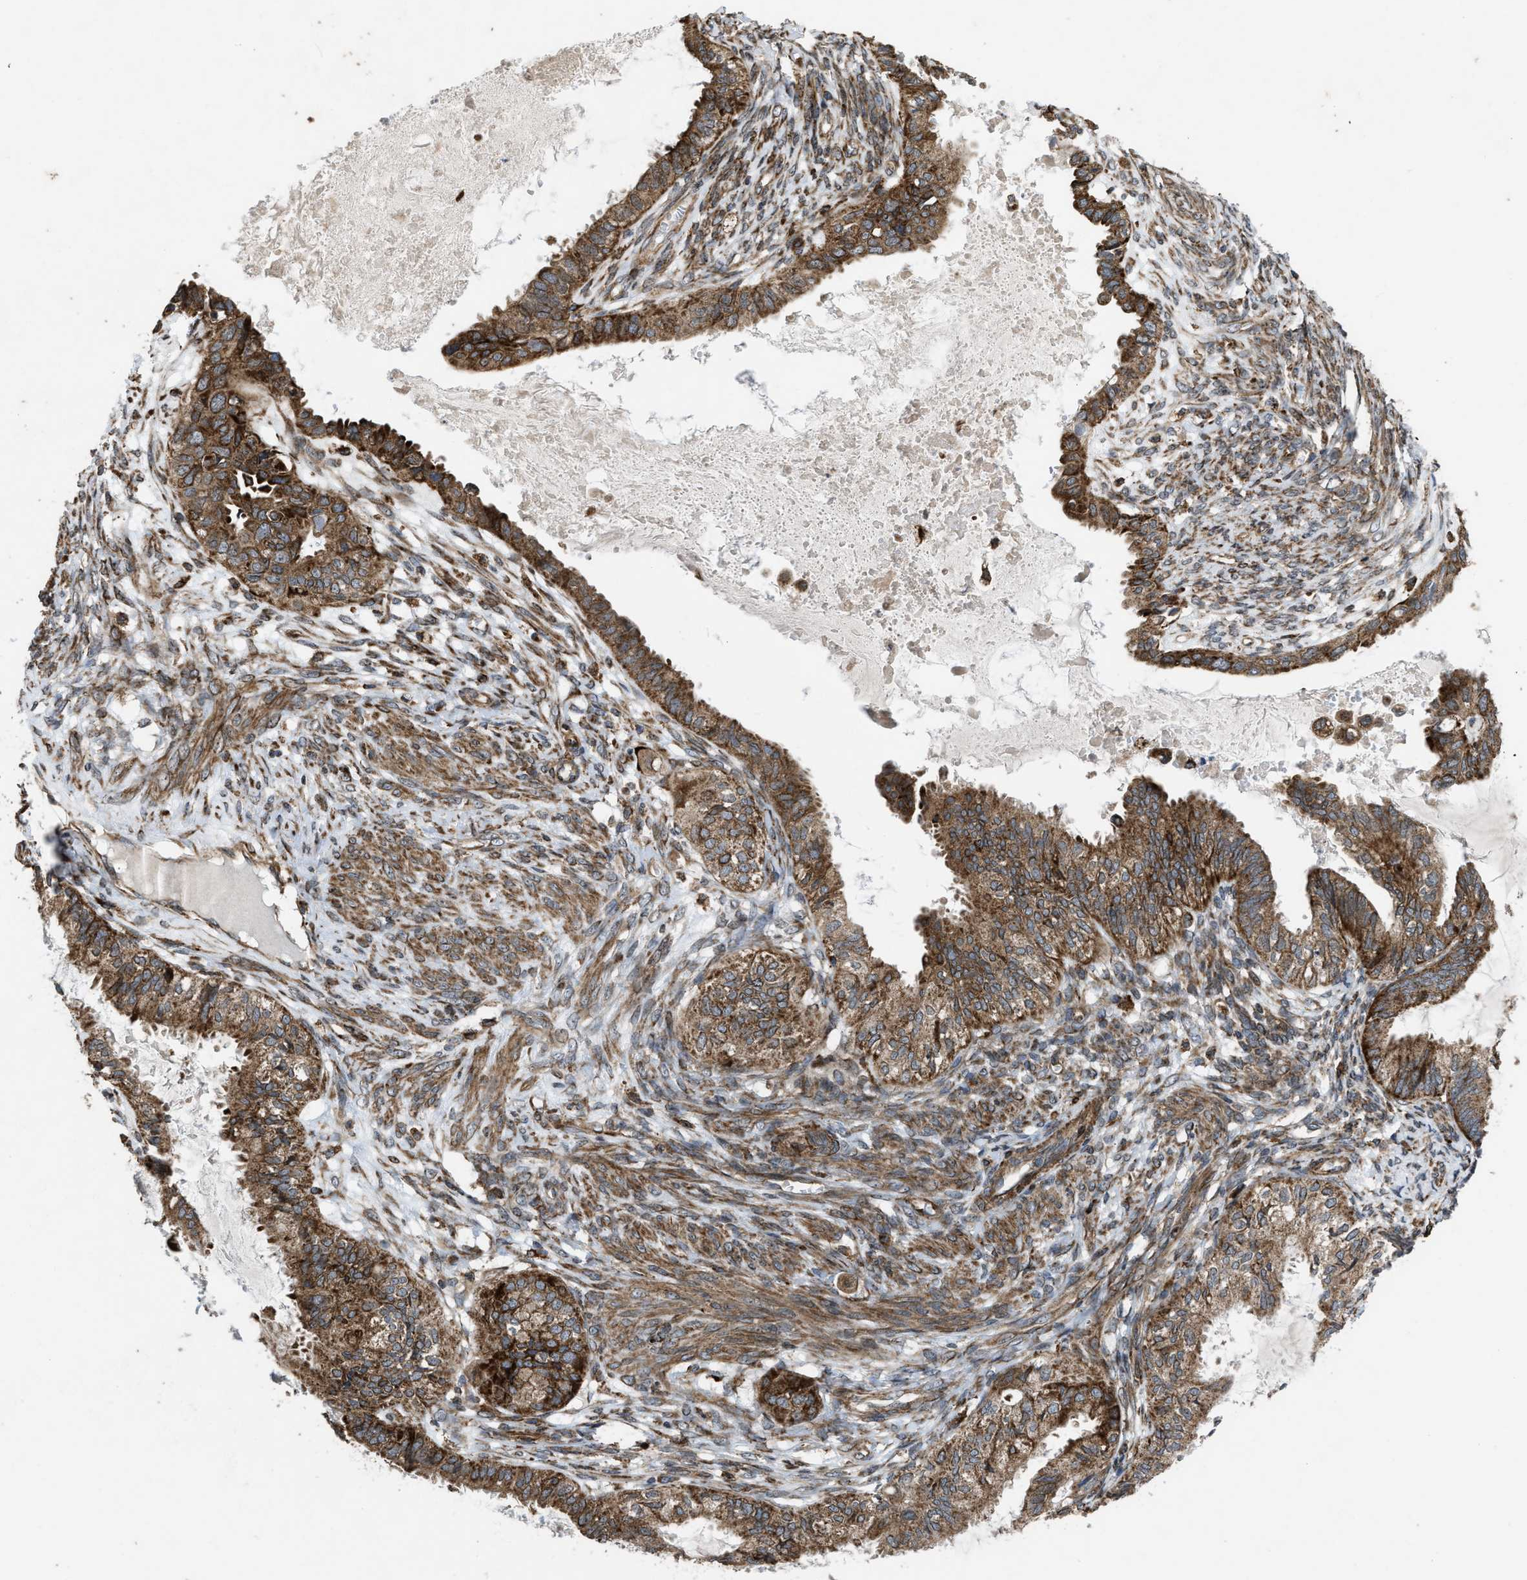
{"staining": {"intensity": "strong", "quantity": ">75%", "location": "cytoplasmic/membranous"}, "tissue": "cervical cancer", "cell_type": "Tumor cells", "image_type": "cancer", "snomed": [{"axis": "morphology", "description": "Normal tissue, NOS"}, {"axis": "morphology", "description": "Adenocarcinoma, NOS"}, {"axis": "topography", "description": "Cervix"}, {"axis": "topography", "description": "Endometrium"}], "caption": "High-power microscopy captured an immunohistochemistry micrograph of adenocarcinoma (cervical), revealing strong cytoplasmic/membranous expression in approximately >75% of tumor cells.", "gene": "PER3", "patient": {"sex": "female", "age": 86}}